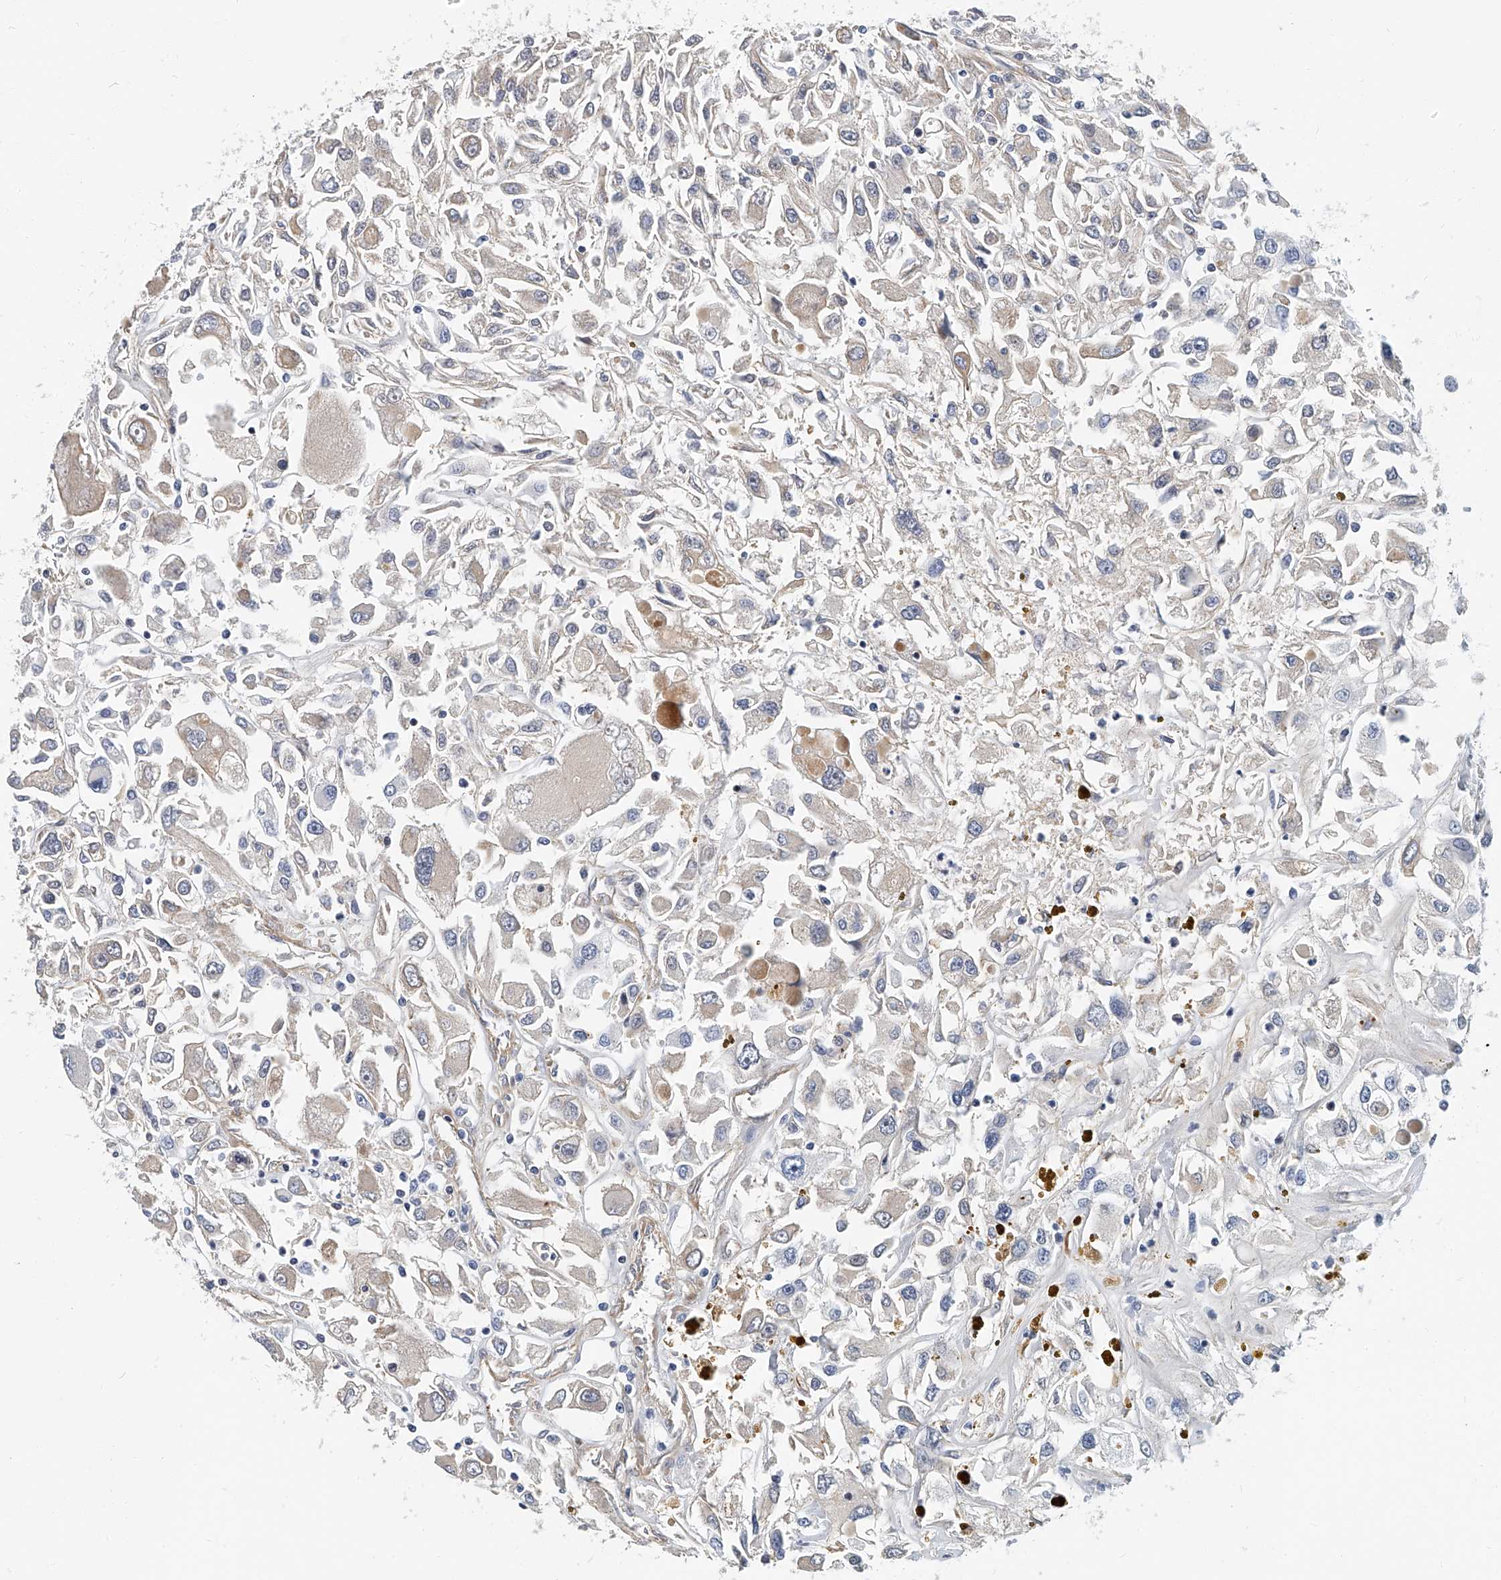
{"staining": {"intensity": "negative", "quantity": "none", "location": "none"}, "tissue": "renal cancer", "cell_type": "Tumor cells", "image_type": "cancer", "snomed": [{"axis": "morphology", "description": "Adenocarcinoma, NOS"}, {"axis": "topography", "description": "Kidney"}], "caption": "Renal adenocarcinoma stained for a protein using immunohistochemistry (IHC) shows no expression tumor cells.", "gene": "KIRREL1", "patient": {"sex": "female", "age": 52}}